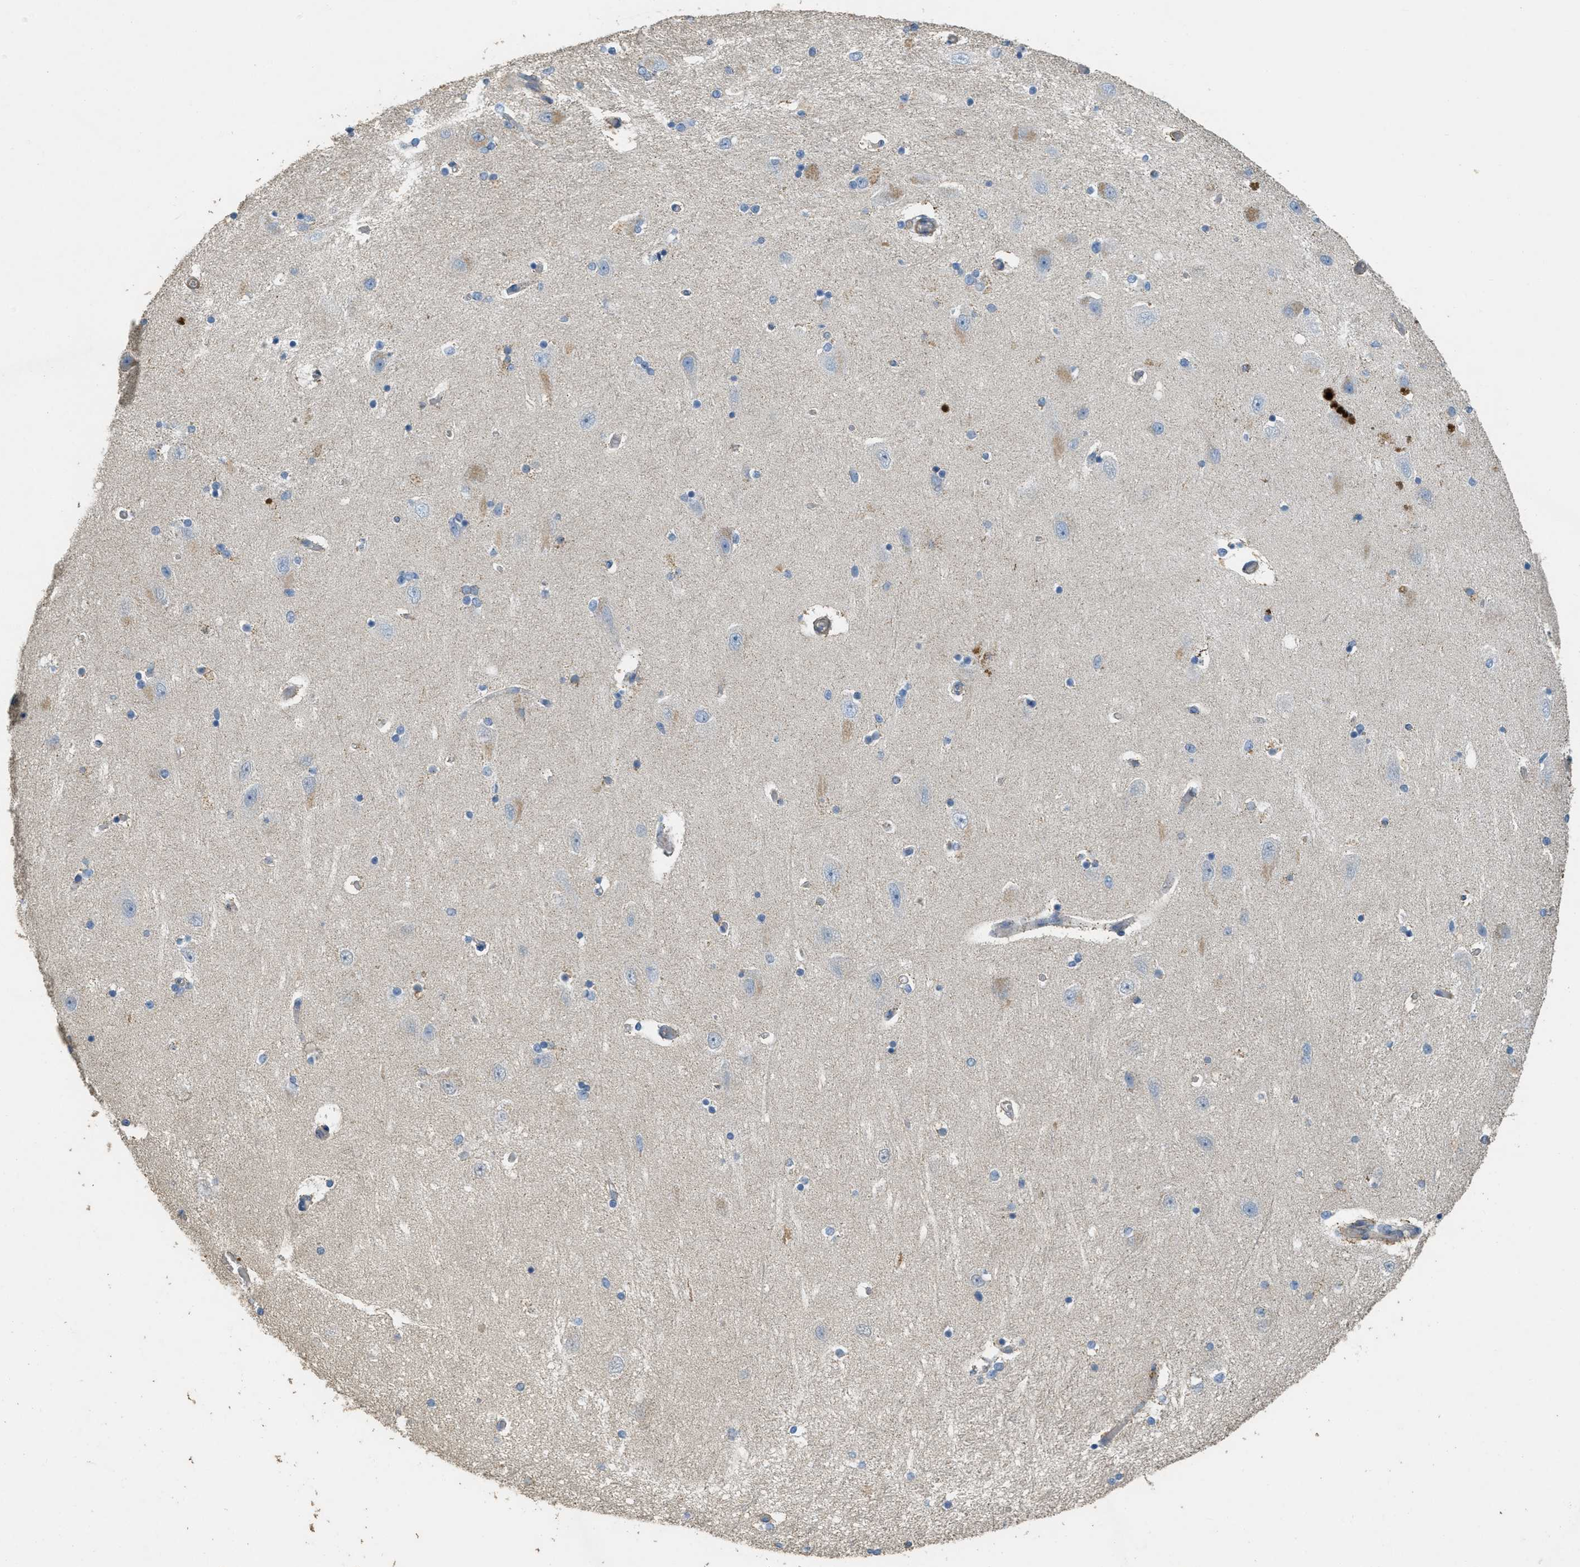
{"staining": {"intensity": "negative", "quantity": "none", "location": "none"}, "tissue": "hippocampus", "cell_type": "Glial cells", "image_type": "normal", "snomed": [{"axis": "morphology", "description": "Normal tissue, NOS"}, {"axis": "topography", "description": "Hippocampus"}], "caption": "This histopathology image is of unremarkable hippocampus stained with IHC to label a protein in brown with the nuclei are counter-stained blue. There is no positivity in glial cells. (DAB (3,3'-diaminobenzidine) IHC, high magnification).", "gene": "MRS2", "patient": {"sex": "female", "age": 54}}